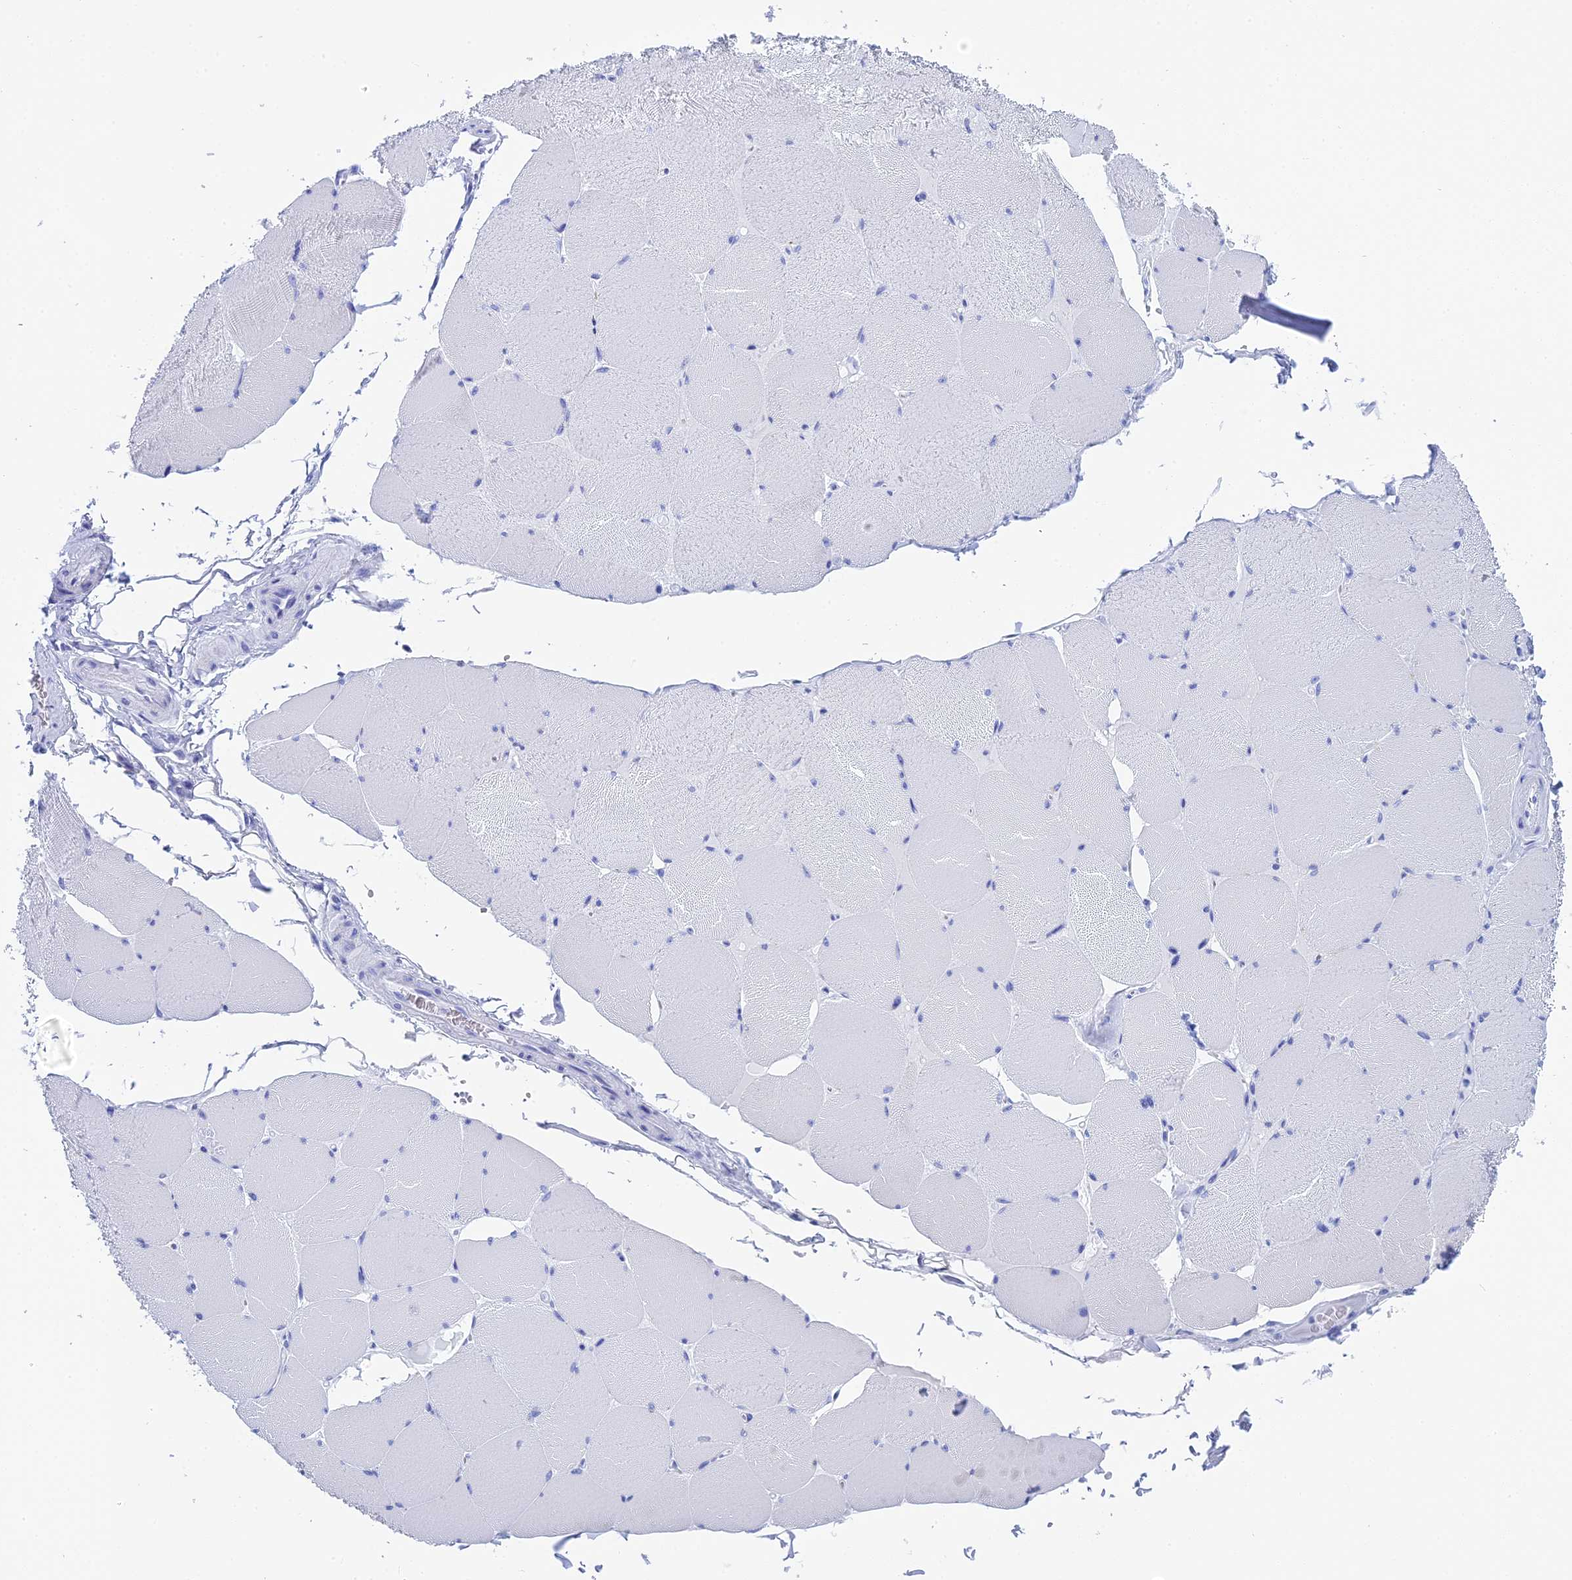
{"staining": {"intensity": "negative", "quantity": "none", "location": "none"}, "tissue": "skeletal muscle", "cell_type": "Myocytes", "image_type": "normal", "snomed": [{"axis": "morphology", "description": "Normal tissue, NOS"}, {"axis": "topography", "description": "Skeletal muscle"}, {"axis": "topography", "description": "Head-Neck"}], "caption": "DAB (3,3'-diaminobenzidine) immunohistochemical staining of benign human skeletal muscle displays no significant staining in myocytes.", "gene": "TEX101", "patient": {"sex": "male", "age": 66}}